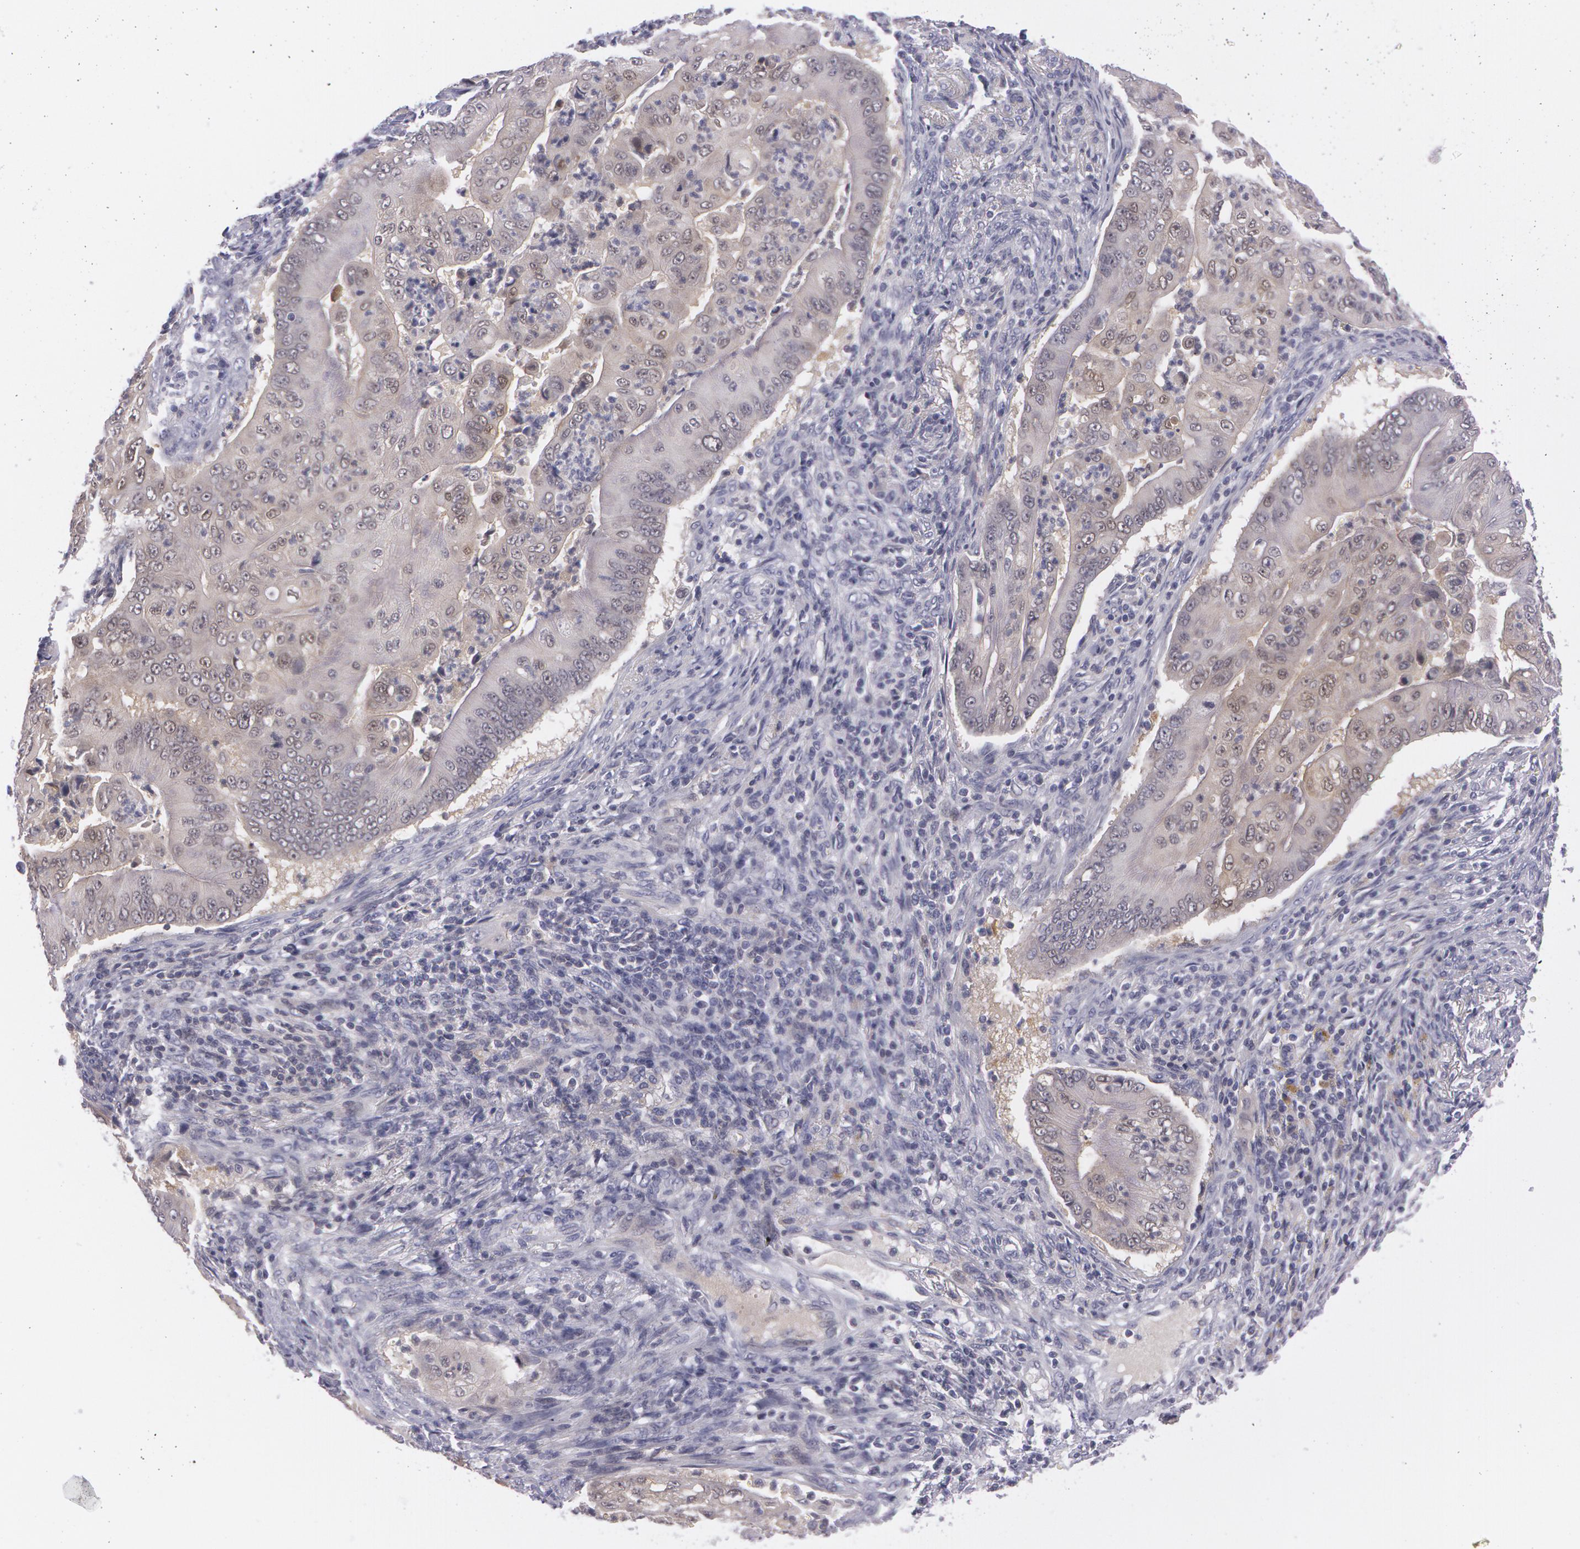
{"staining": {"intensity": "weak", "quantity": "<25%", "location": "nuclear"}, "tissue": "pancreatic cancer", "cell_type": "Tumor cells", "image_type": "cancer", "snomed": [{"axis": "morphology", "description": "Adenocarcinoma, NOS"}, {"axis": "topography", "description": "Pancreas"}], "caption": "Adenocarcinoma (pancreatic) stained for a protein using IHC reveals no positivity tumor cells.", "gene": "IL1RN", "patient": {"sex": "male", "age": 62}}